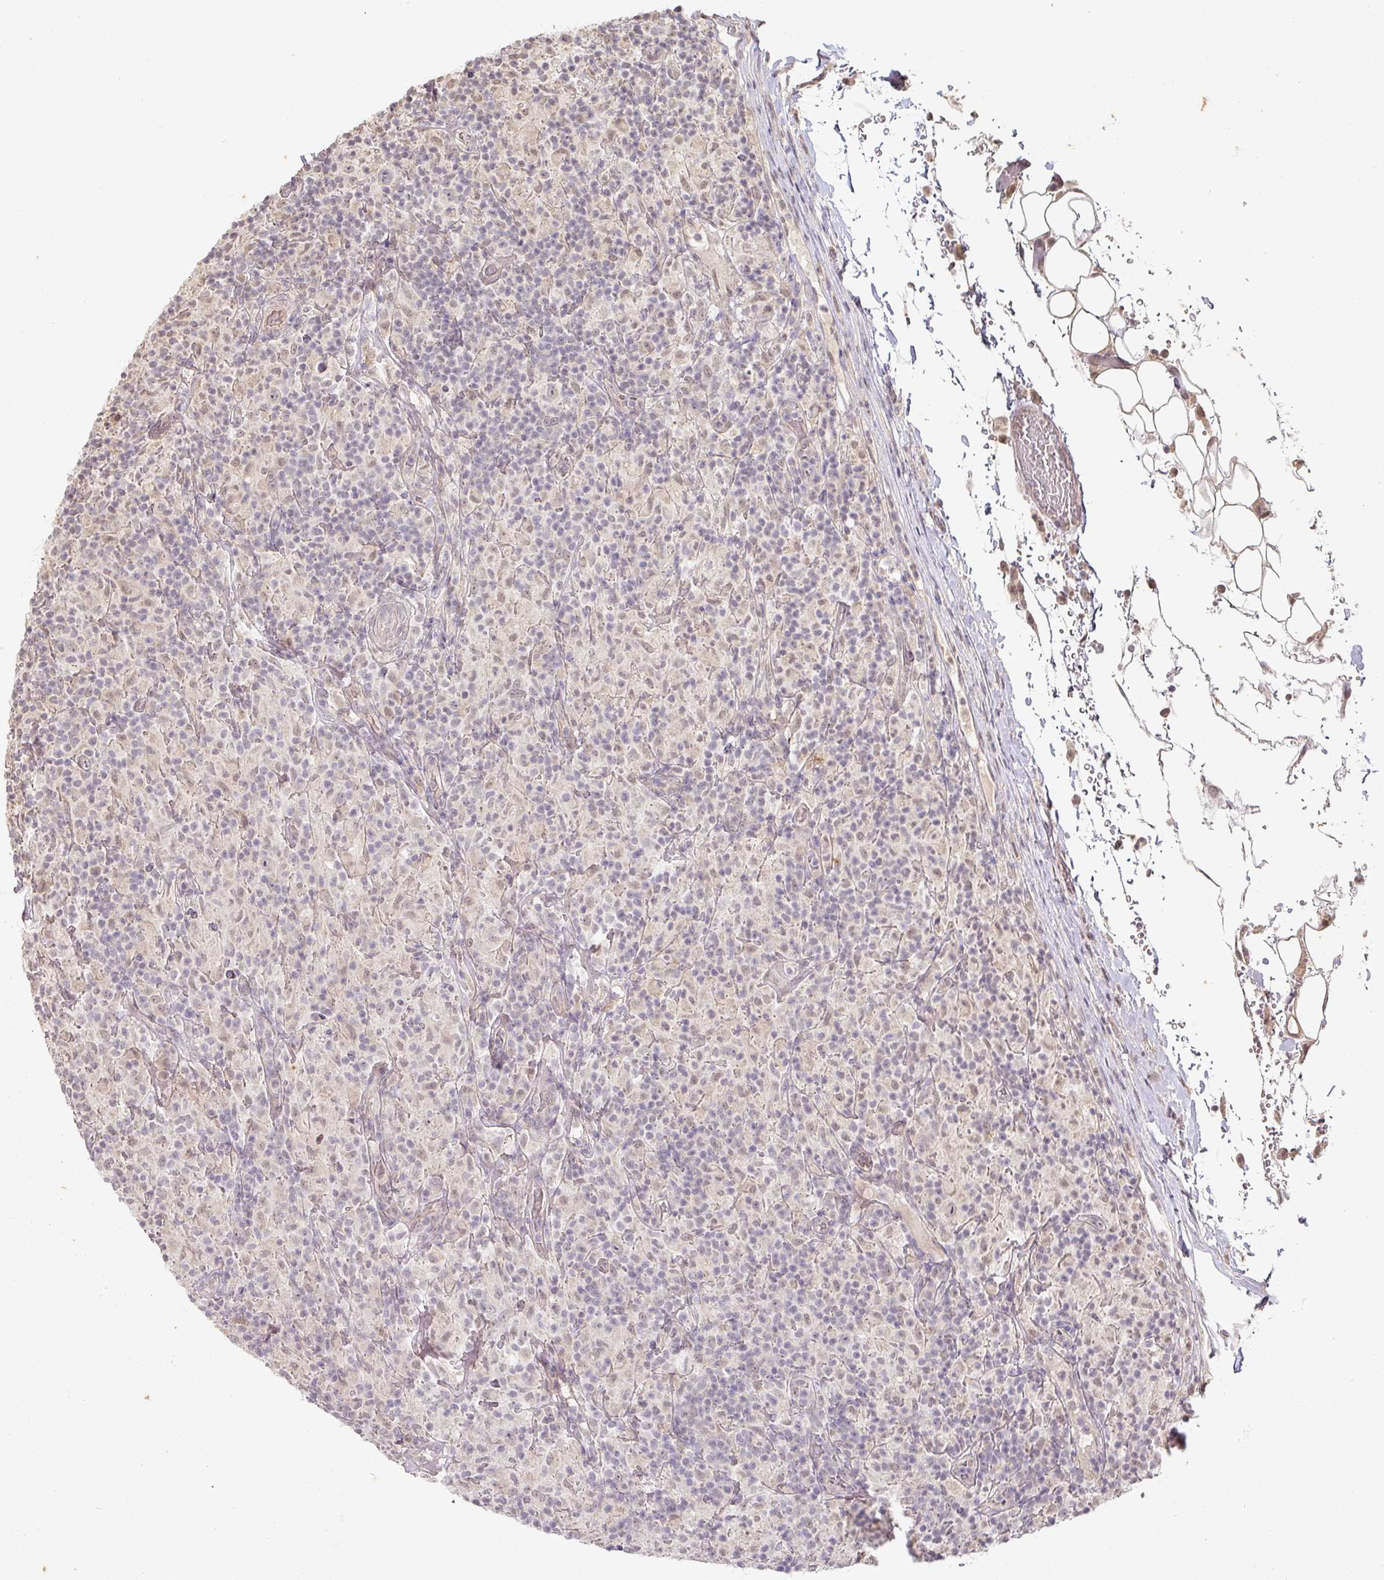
{"staining": {"intensity": "negative", "quantity": "none", "location": "none"}, "tissue": "lymphoma", "cell_type": "Tumor cells", "image_type": "cancer", "snomed": [{"axis": "morphology", "description": "Hodgkin's disease, NOS"}, {"axis": "topography", "description": "Lymph node"}], "caption": "DAB immunohistochemical staining of human Hodgkin's disease shows no significant expression in tumor cells. The staining was performed using DAB to visualize the protein expression in brown, while the nuclei were stained in blue with hematoxylin (Magnification: 20x).", "gene": "CAPN5", "patient": {"sex": "male", "age": 70}}